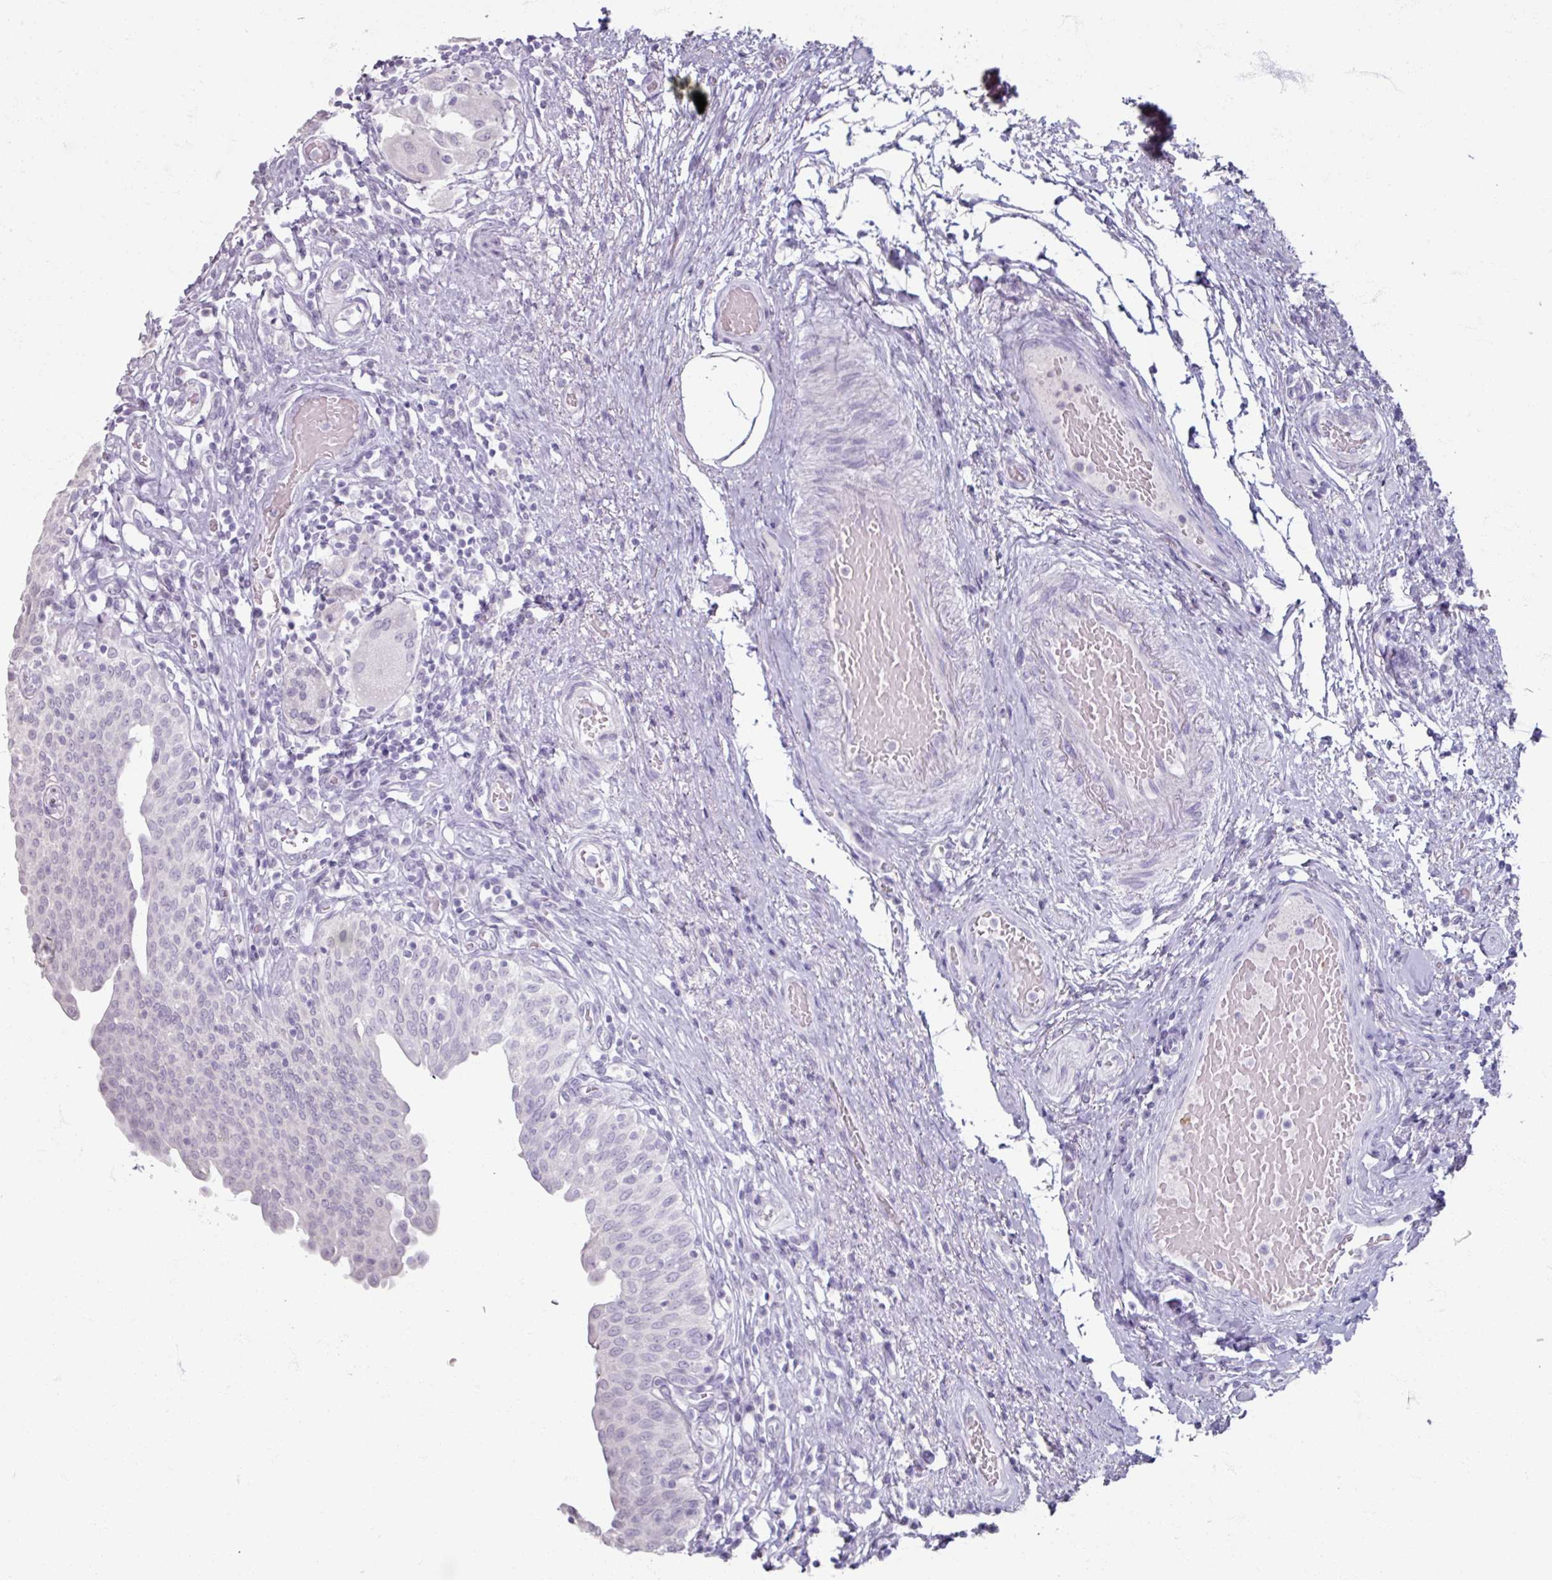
{"staining": {"intensity": "negative", "quantity": "none", "location": "none"}, "tissue": "urinary bladder", "cell_type": "Urothelial cells", "image_type": "normal", "snomed": [{"axis": "morphology", "description": "Normal tissue, NOS"}, {"axis": "topography", "description": "Urinary bladder"}], "caption": "Immunohistochemical staining of unremarkable urinary bladder shows no significant expression in urothelial cells. The staining was performed using DAB (3,3'-diaminobenzidine) to visualize the protein expression in brown, while the nuclei were stained in blue with hematoxylin (Magnification: 20x).", "gene": "TG", "patient": {"sex": "male", "age": 71}}